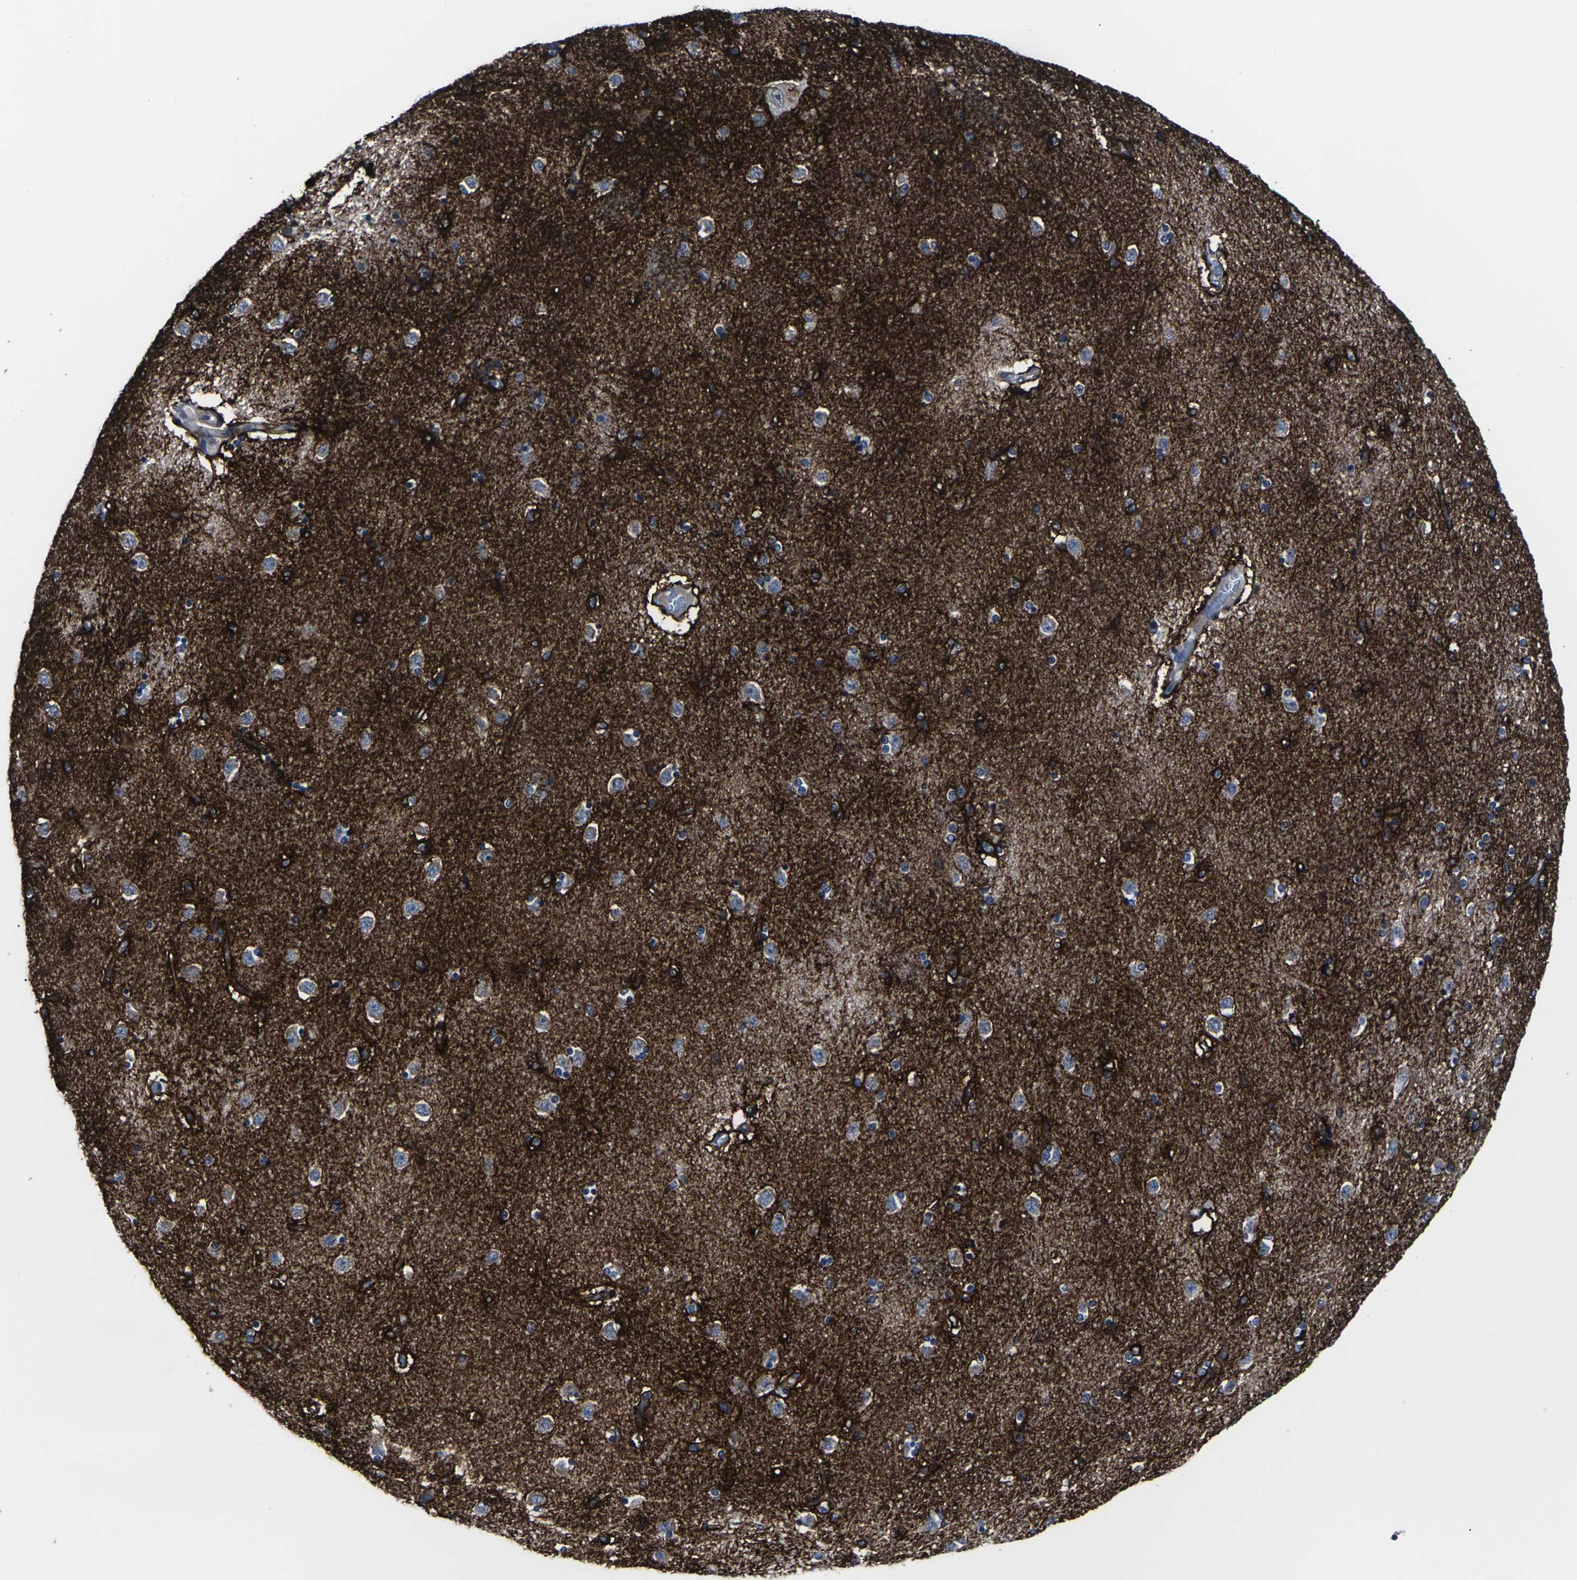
{"staining": {"intensity": "strong", "quantity": "<25%", "location": "cytoplasmic/membranous"}, "tissue": "caudate", "cell_type": "Glial cells", "image_type": "normal", "snomed": [{"axis": "morphology", "description": "Normal tissue, NOS"}, {"axis": "topography", "description": "Lateral ventricle wall"}], "caption": "About <25% of glial cells in benign human caudate demonstrate strong cytoplasmic/membranous protein expression as visualized by brown immunohistochemical staining.", "gene": "MSANTD4", "patient": {"sex": "female", "age": 54}}